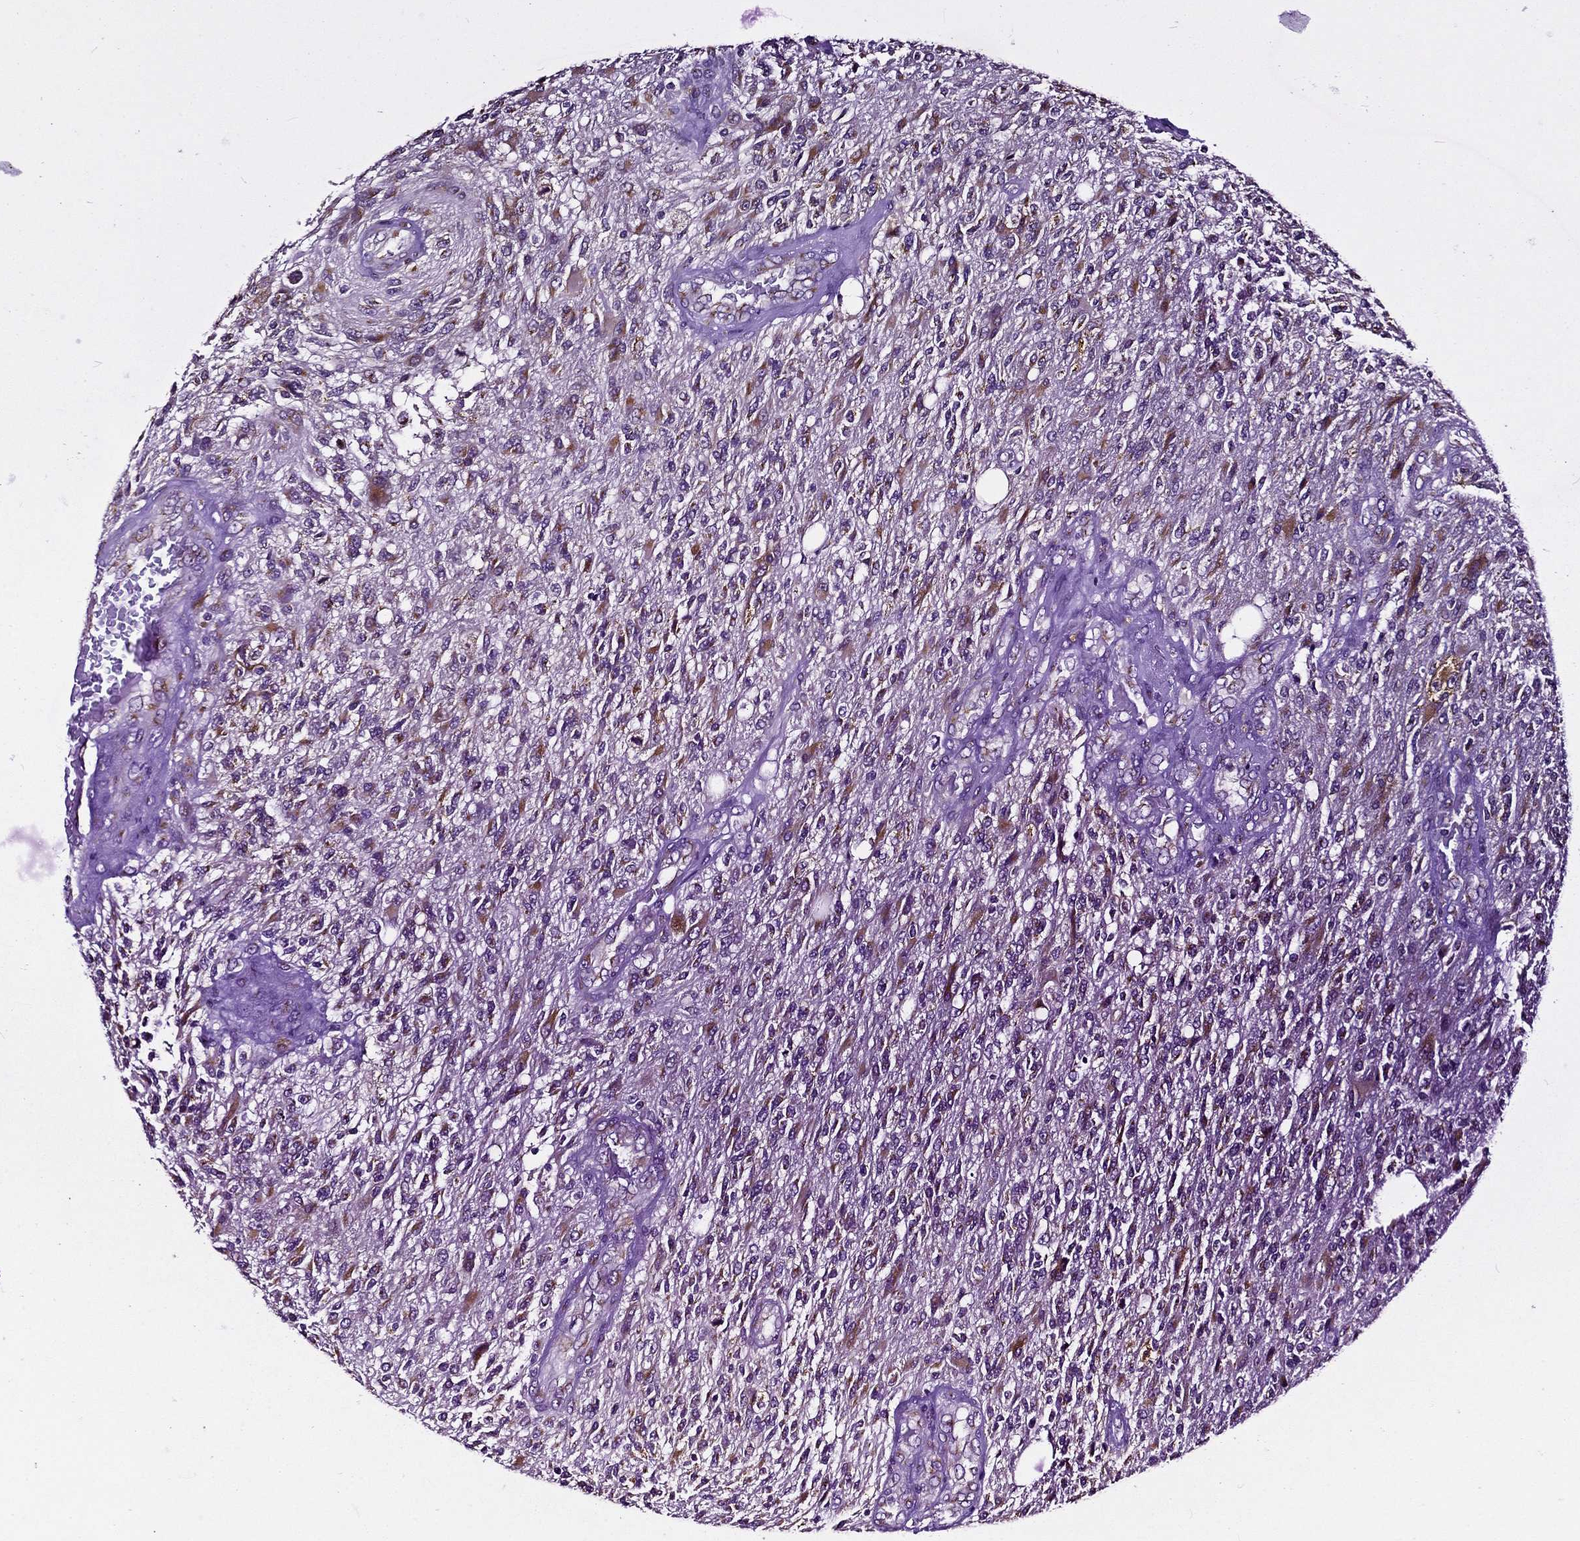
{"staining": {"intensity": "moderate", "quantity": "<25%", "location": "cytoplasmic/membranous"}, "tissue": "glioma", "cell_type": "Tumor cells", "image_type": "cancer", "snomed": [{"axis": "morphology", "description": "Glioma, malignant, High grade"}, {"axis": "topography", "description": "Brain"}], "caption": "There is low levels of moderate cytoplasmic/membranous positivity in tumor cells of high-grade glioma (malignant), as demonstrated by immunohistochemical staining (brown color).", "gene": "TICAM1", "patient": {"sex": "male", "age": 56}}